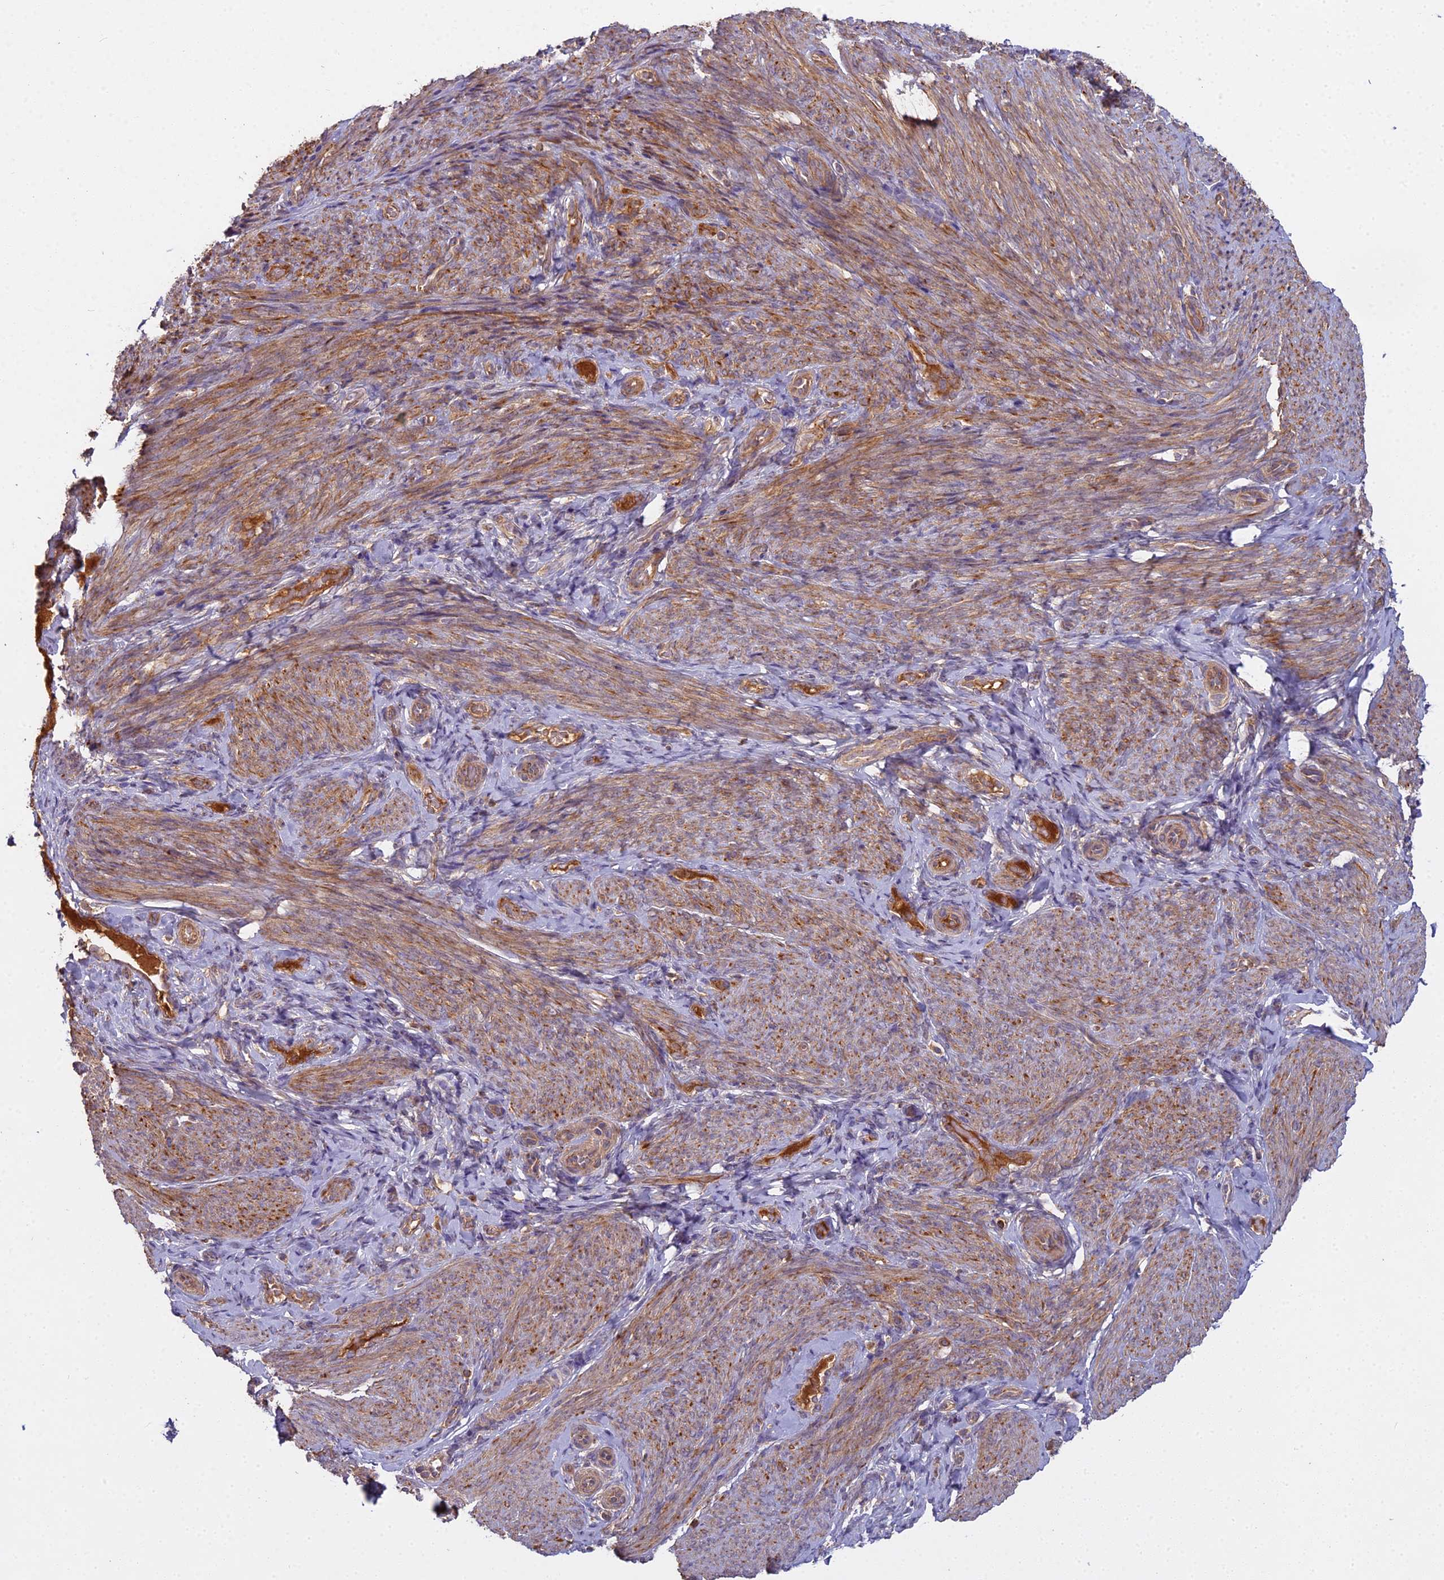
{"staining": {"intensity": "moderate", "quantity": "25%-75%", "location": "cytoplasmic/membranous"}, "tissue": "endometrium", "cell_type": "Cells in endometrial stroma", "image_type": "normal", "snomed": [{"axis": "morphology", "description": "Normal tissue, NOS"}, {"axis": "topography", "description": "Endometrium"}], "caption": "Endometrium stained with DAB (3,3'-diaminobenzidine) IHC displays medium levels of moderate cytoplasmic/membranous expression in about 25%-75% of cells in endometrial stroma. (DAB (3,3'-diaminobenzidine) = brown stain, brightfield microscopy at high magnification).", "gene": "CCDC167", "patient": {"sex": "female", "age": 65}}